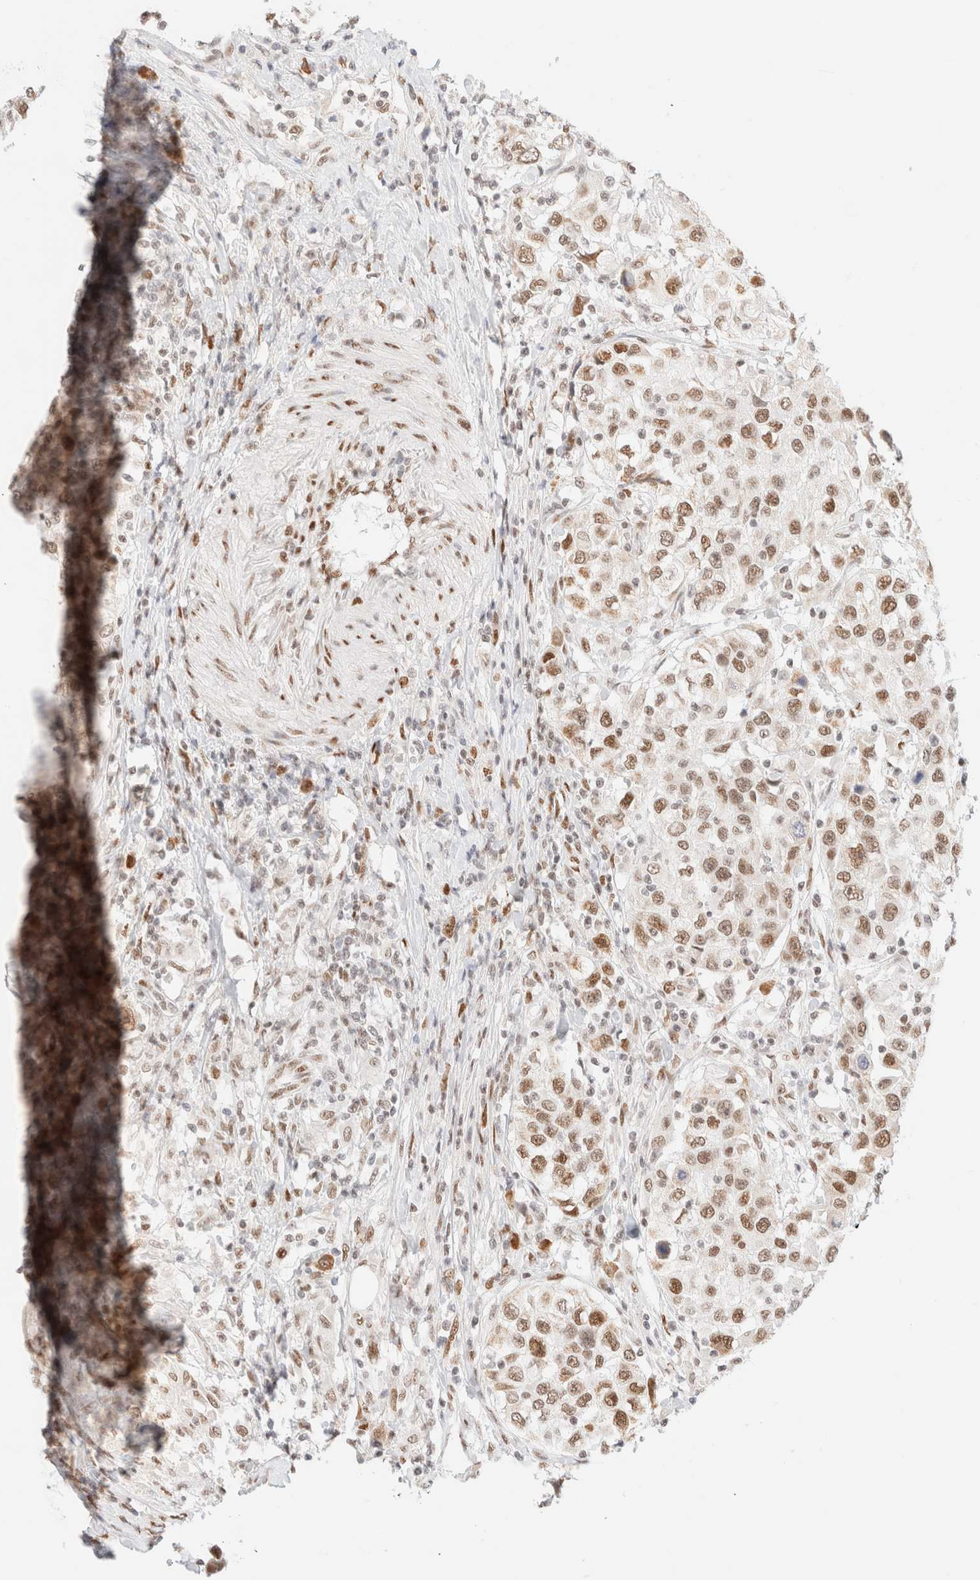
{"staining": {"intensity": "moderate", "quantity": ">75%", "location": "nuclear"}, "tissue": "urothelial cancer", "cell_type": "Tumor cells", "image_type": "cancer", "snomed": [{"axis": "morphology", "description": "Urothelial carcinoma, High grade"}, {"axis": "topography", "description": "Urinary bladder"}], "caption": "Immunohistochemistry (IHC) of urothelial cancer shows medium levels of moderate nuclear expression in about >75% of tumor cells.", "gene": "CIC", "patient": {"sex": "female", "age": 80}}